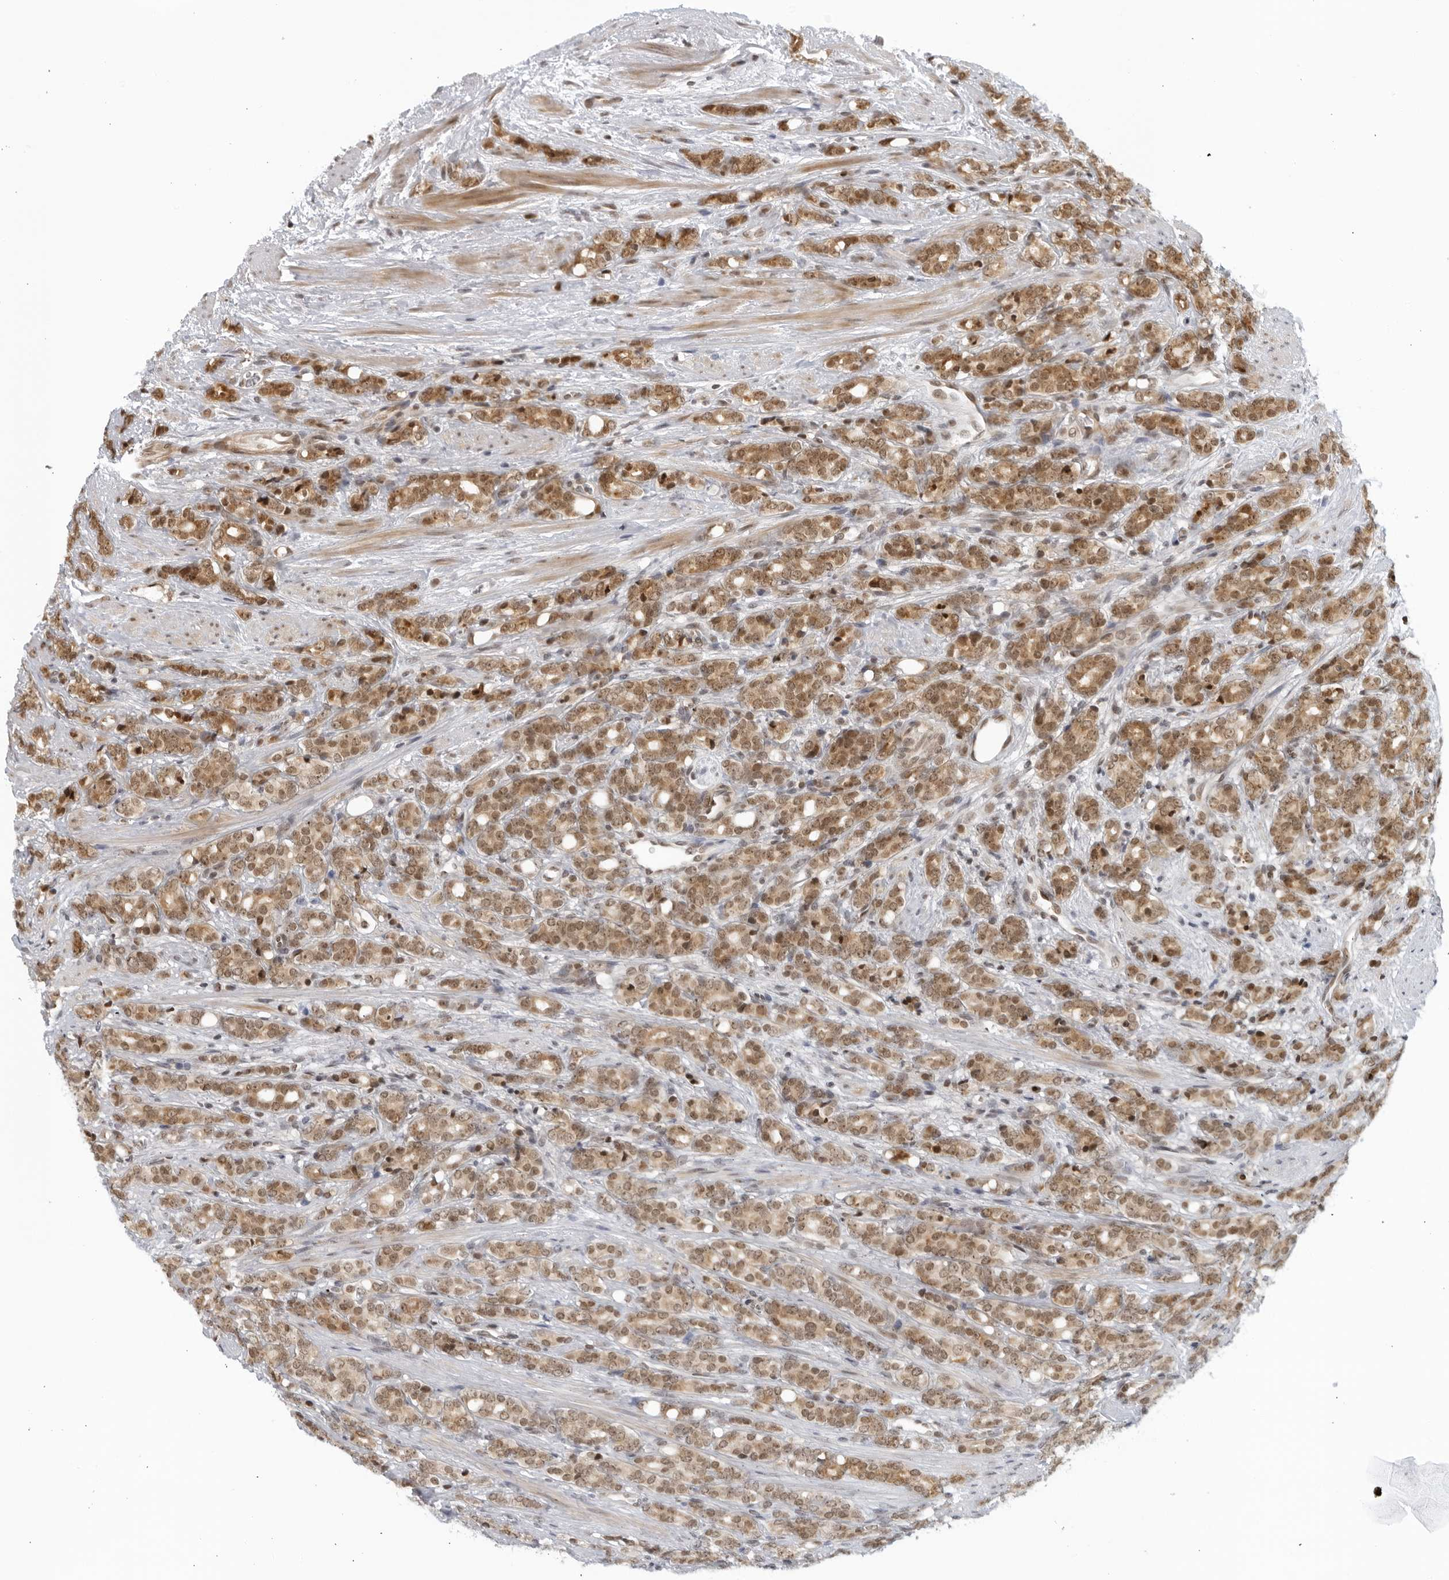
{"staining": {"intensity": "moderate", "quantity": ">75%", "location": "cytoplasmic/membranous,nuclear"}, "tissue": "prostate cancer", "cell_type": "Tumor cells", "image_type": "cancer", "snomed": [{"axis": "morphology", "description": "Adenocarcinoma, High grade"}, {"axis": "topography", "description": "Prostate"}], "caption": "Immunohistochemistry histopathology image of human prostate cancer (high-grade adenocarcinoma) stained for a protein (brown), which reveals medium levels of moderate cytoplasmic/membranous and nuclear staining in about >75% of tumor cells.", "gene": "RAB11FIP3", "patient": {"sex": "male", "age": 62}}